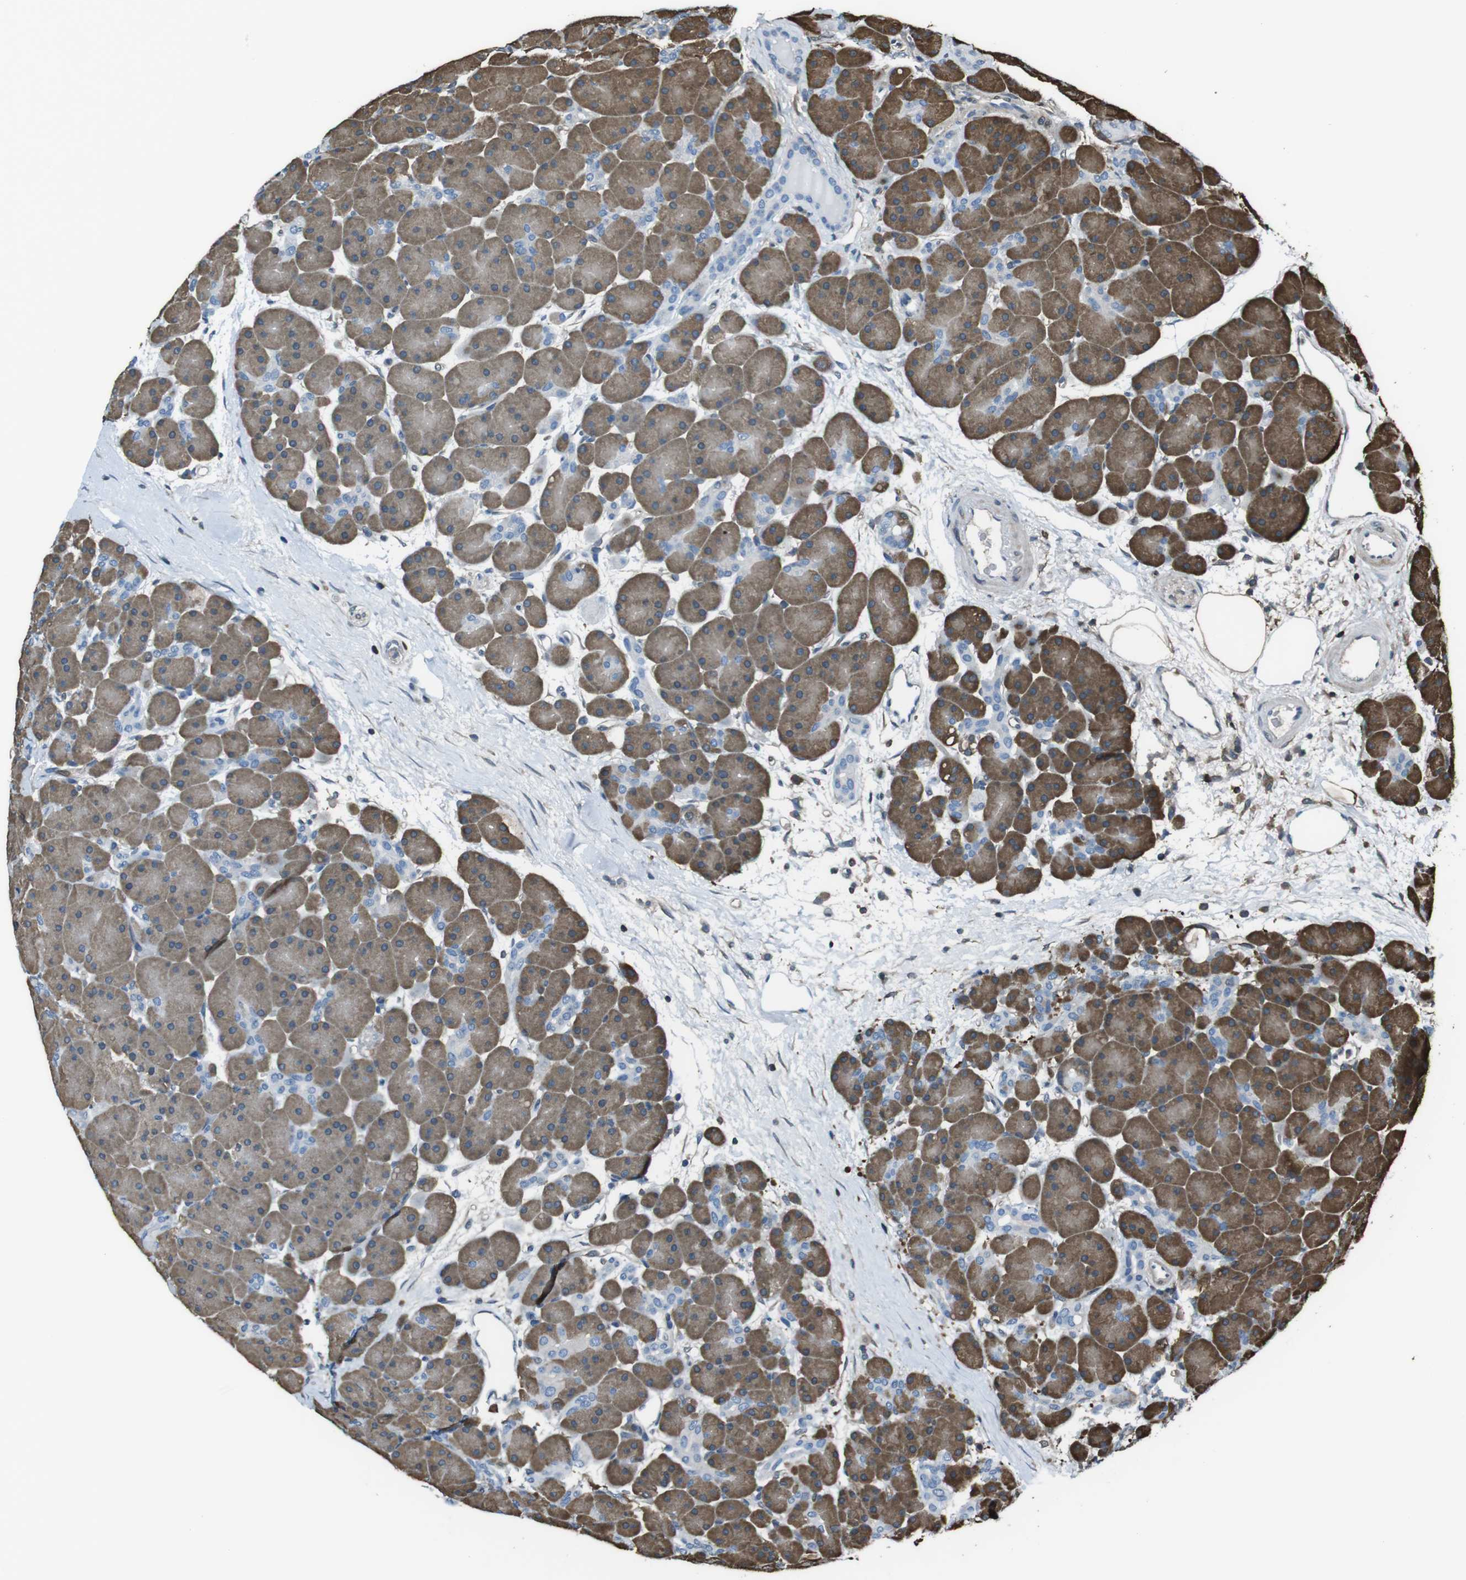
{"staining": {"intensity": "moderate", "quantity": ">75%", "location": "cytoplasmic/membranous"}, "tissue": "pancreas", "cell_type": "Exocrine glandular cells", "image_type": "normal", "snomed": [{"axis": "morphology", "description": "Normal tissue, NOS"}, {"axis": "topography", "description": "Pancreas"}], "caption": "Brown immunohistochemical staining in normal pancreas displays moderate cytoplasmic/membranous positivity in approximately >75% of exocrine glandular cells.", "gene": "TWSG1", "patient": {"sex": "male", "age": 66}}